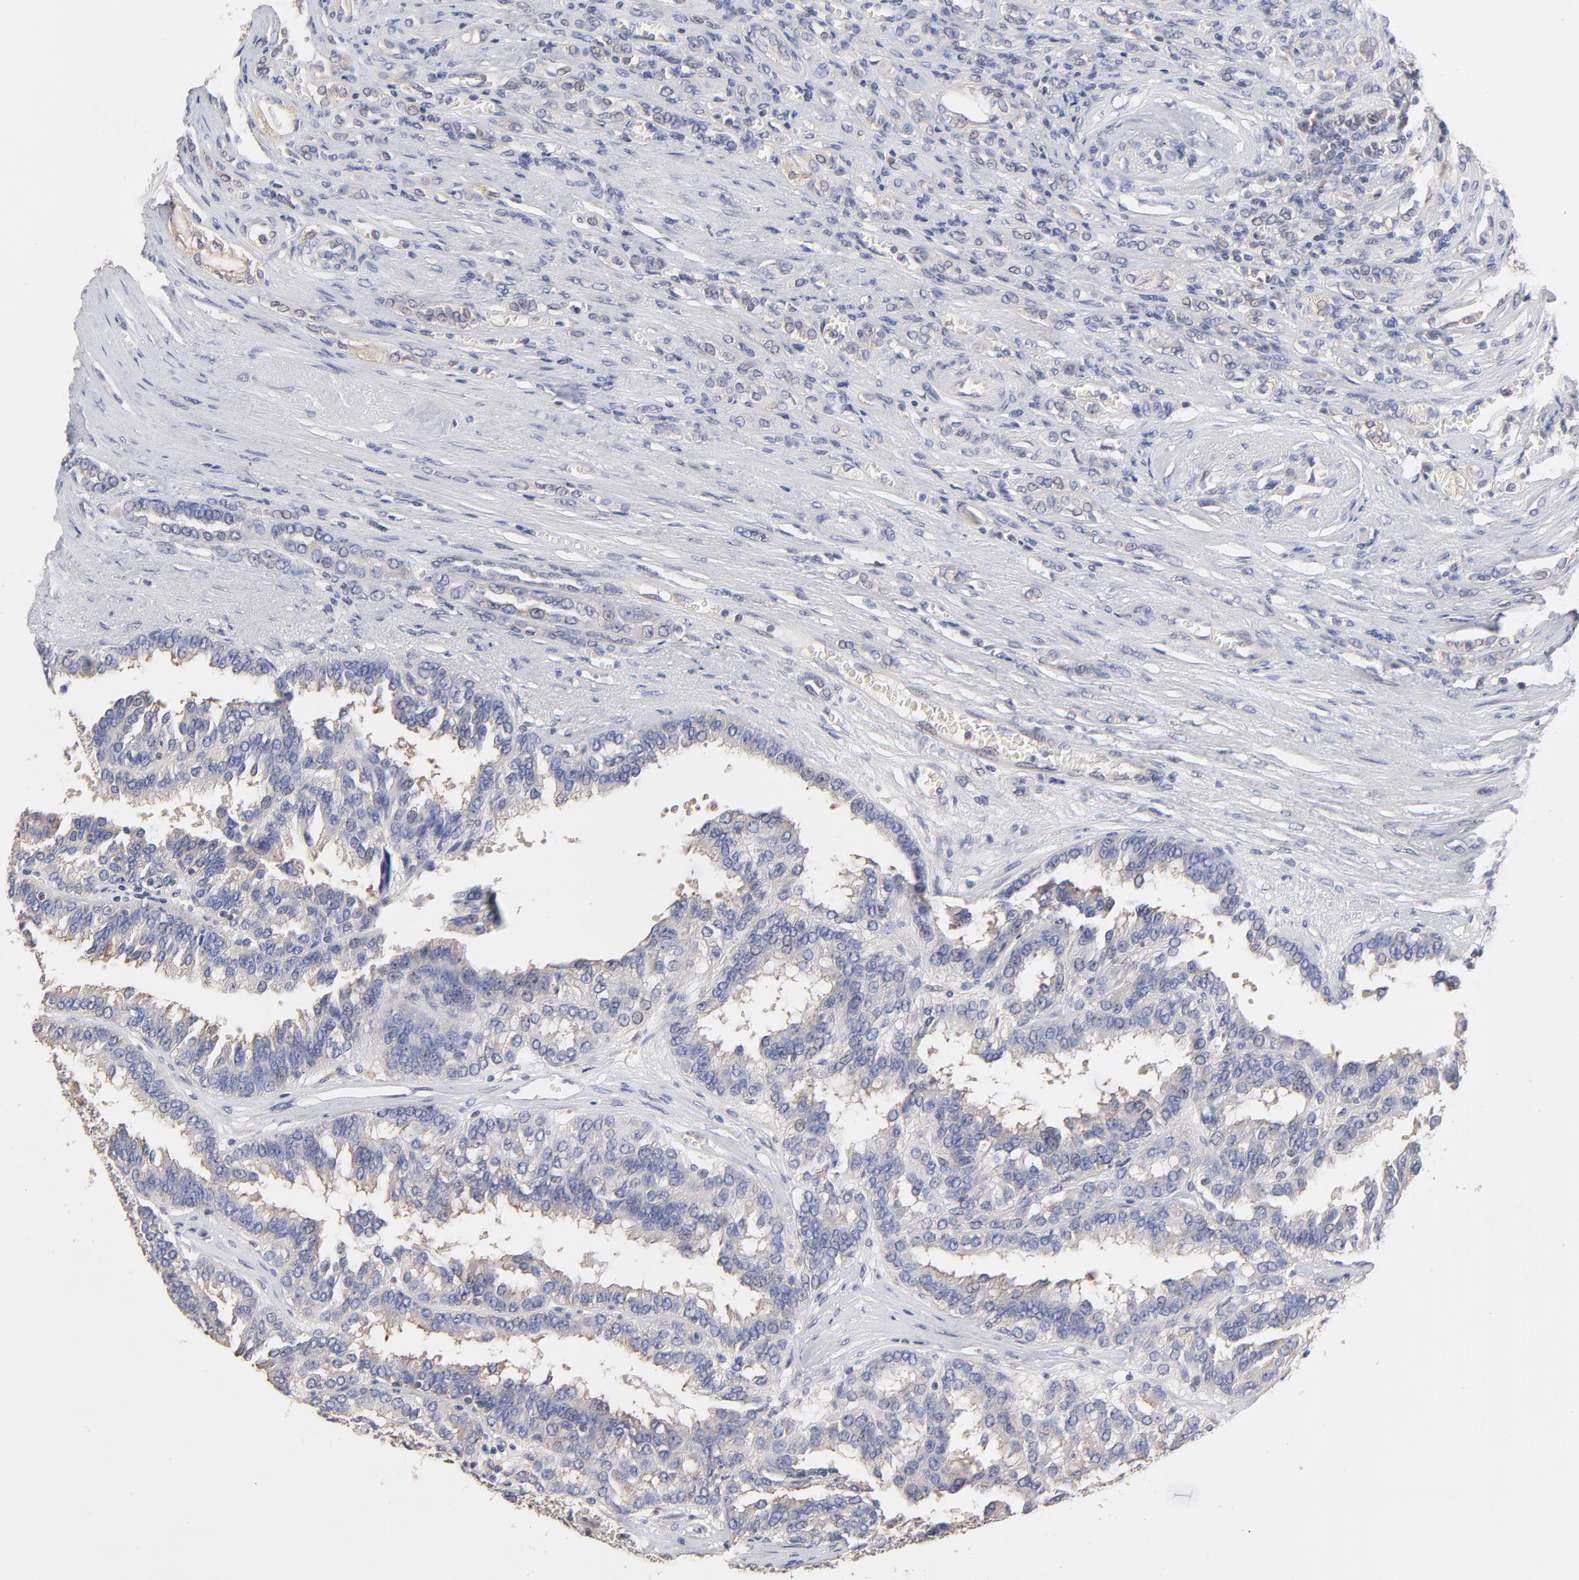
{"staining": {"intensity": "weak", "quantity": "25%-75%", "location": "cytoplasmic/membranous"}, "tissue": "renal cancer", "cell_type": "Tumor cells", "image_type": "cancer", "snomed": [{"axis": "morphology", "description": "Adenocarcinoma, NOS"}, {"axis": "topography", "description": "Kidney"}], "caption": "A high-resolution histopathology image shows immunohistochemistry (IHC) staining of renal adenocarcinoma, which displays weak cytoplasmic/membranous positivity in about 25%-75% of tumor cells.", "gene": "CCT2", "patient": {"sex": "male", "age": 46}}